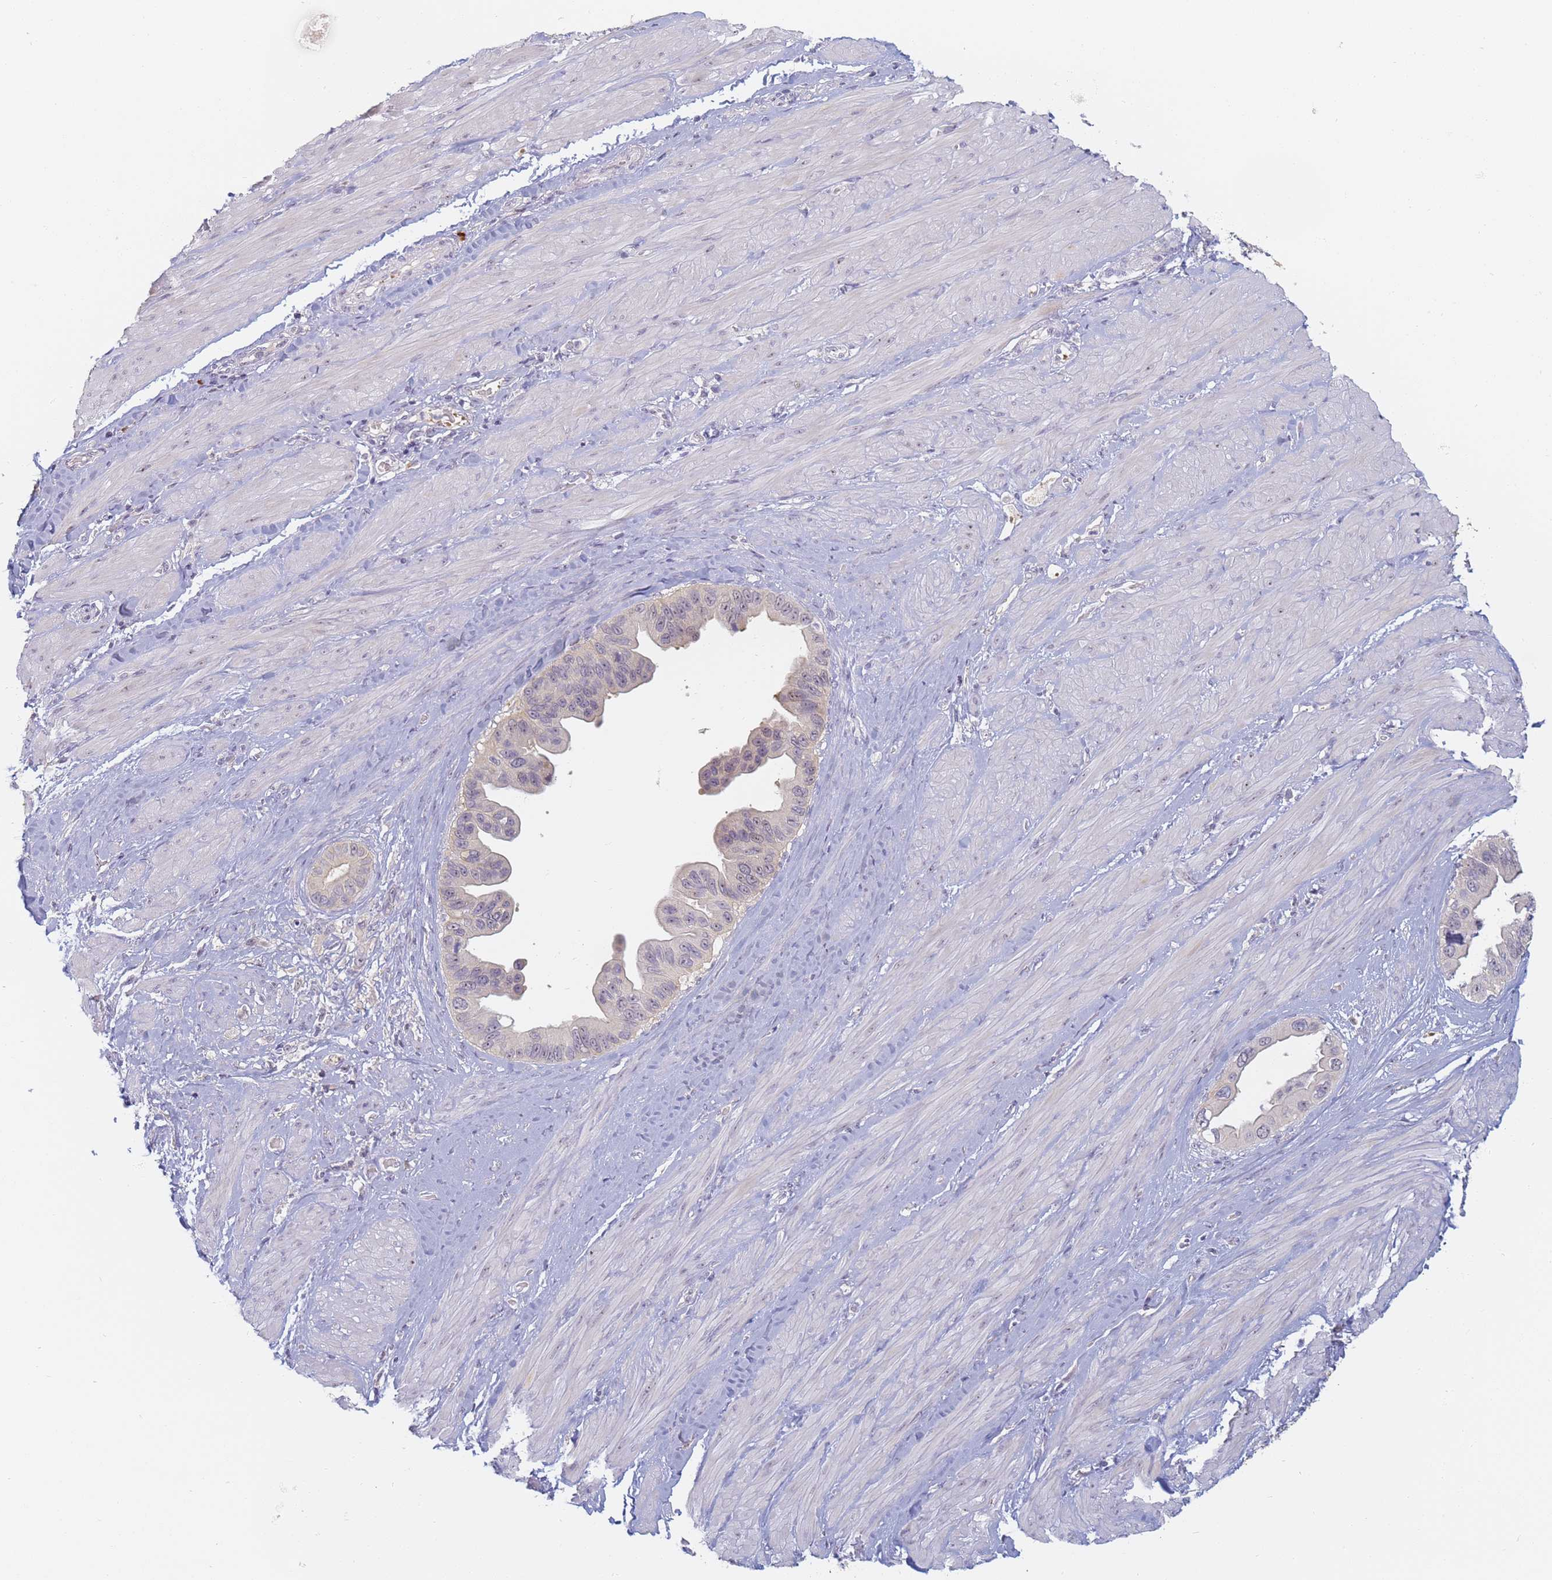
{"staining": {"intensity": "negative", "quantity": "none", "location": "none"}, "tissue": "pancreatic cancer", "cell_type": "Tumor cells", "image_type": "cancer", "snomed": [{"axis": "morphology", "description": "Adenocarcinoma, NOS"}, {"axis": "topography", "description": "Pancreas"}], "caption": "IHC photomicrograph of neoplastic tissue: pancreatic cancer (adenocarcinoma) stained with DAB displays no significant protein staining in tumor cells.", "gene": "SLC38A9", "patient": {"sex": "female", "age": 56}}